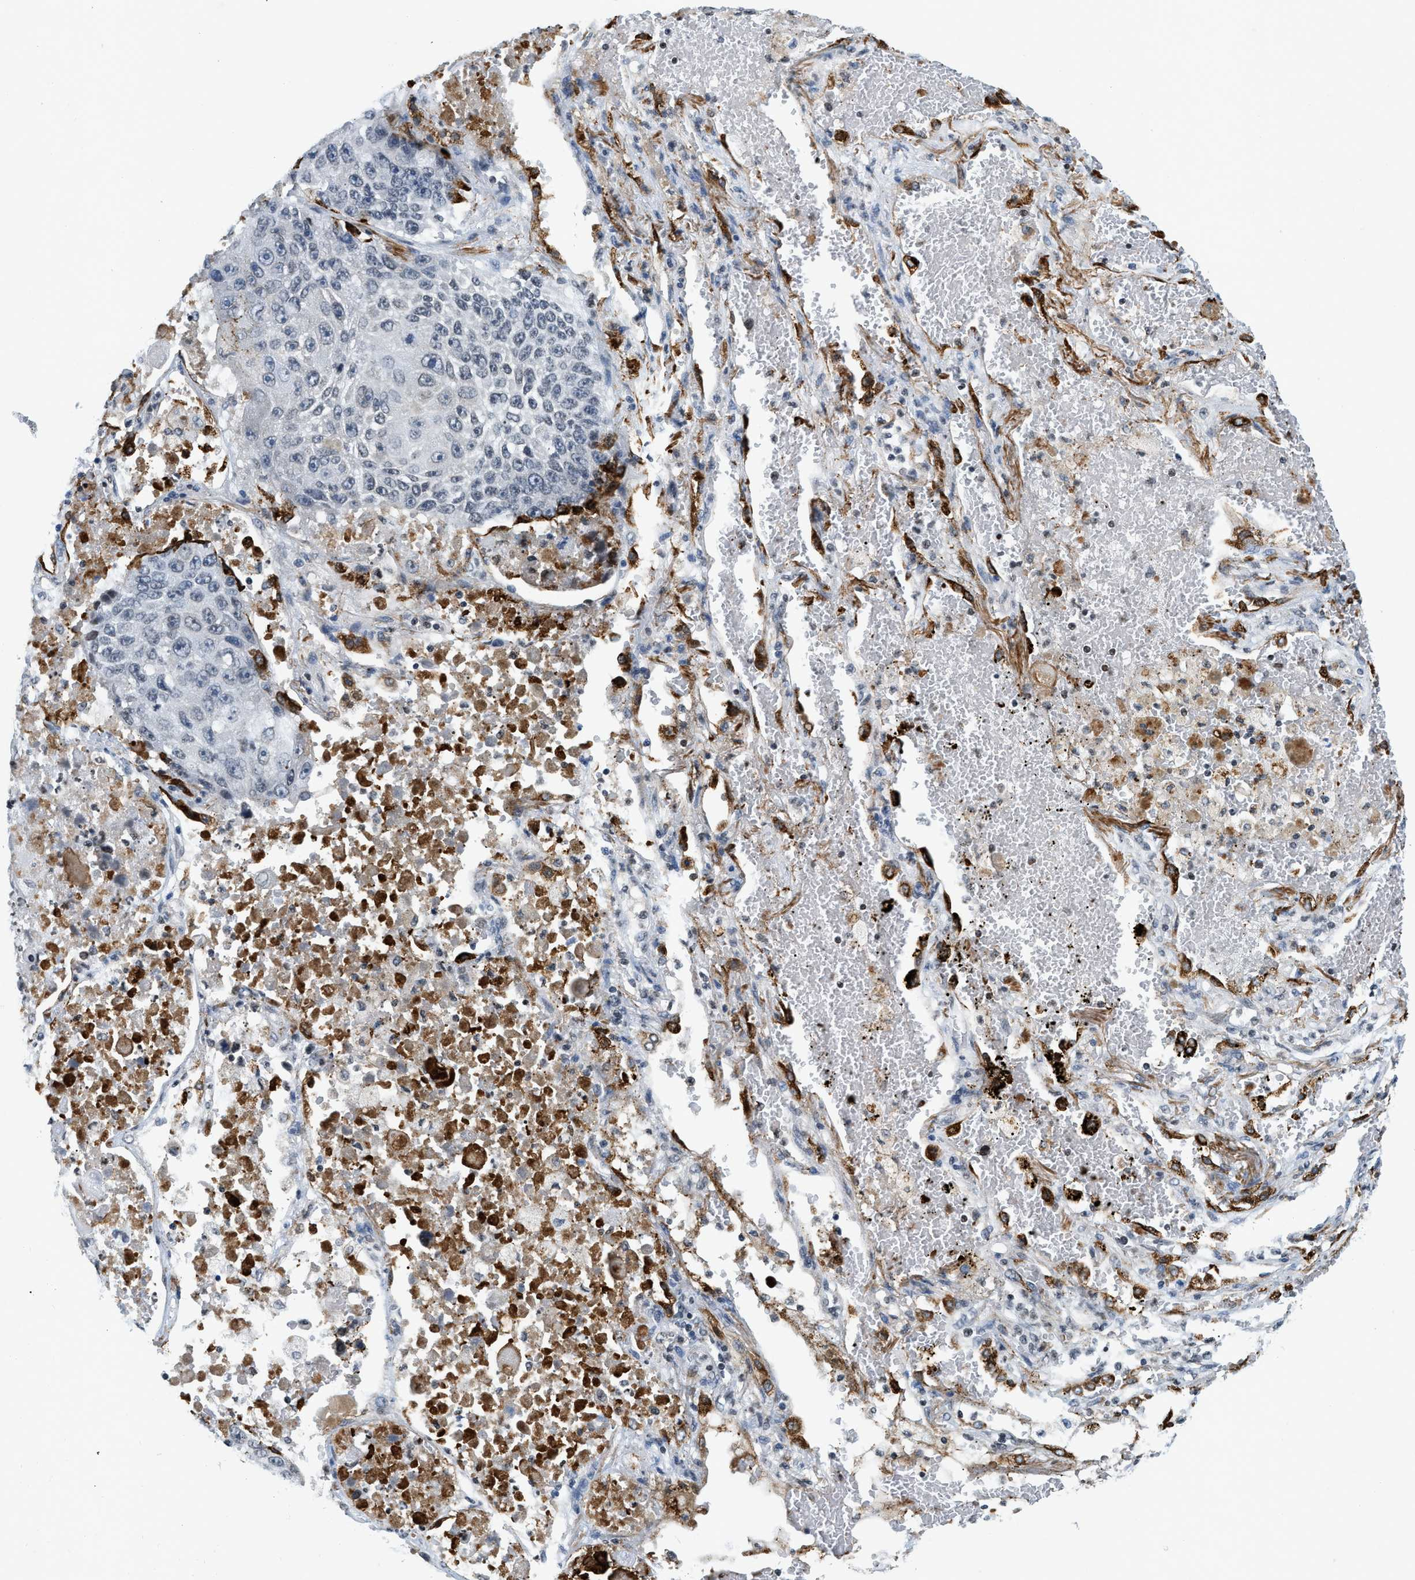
{"staining": {"intensity": "negative", "quantity": "none", "location": "none"}, "tissue": "lung cancer", "cell_type": "Tumor cells", "image_type": "cancer", "snomed": [{"axis": "morphology", "description": "Squamous cell carcinoma, NOS"}, {"axis": "topography", "description": "Lung"}], "caption": "This is an IHC photomicrograph of human lung squamous cell carcinoma. There is no expression in tumor cells.", "gene": "UVRAG", "patient": {"sex": "male", "age": 61}}